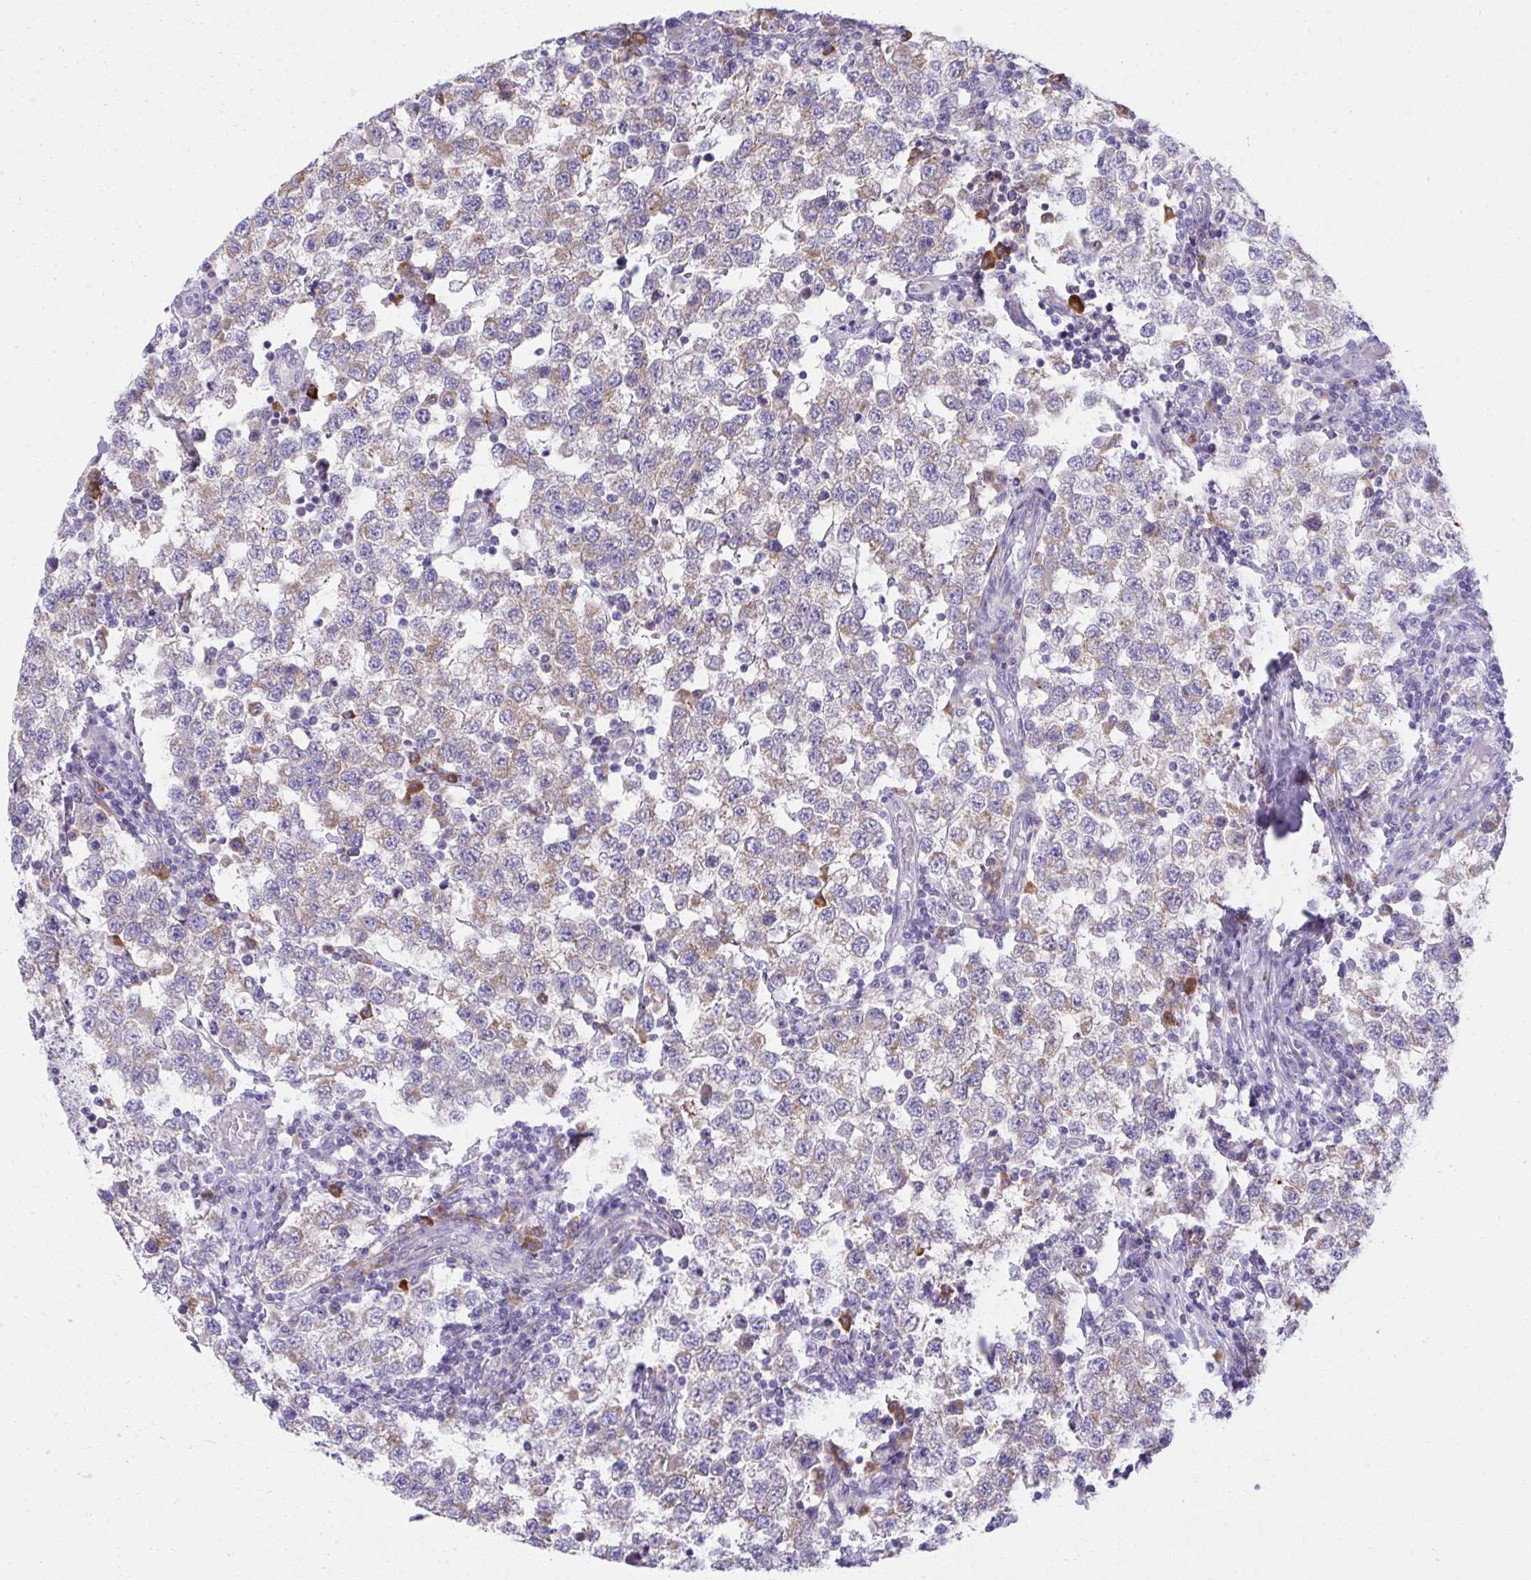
{"staining": {"intensity": "weak", "quantity": ">75%", "location": "cytoplasmic/membranous"}, "tissue": "testis cancer", "cell_type": "Tumor cells", "image_type": "cancer", "snomed": [{"axis": "morphology", "description": "Seminoma, NOS"}, {"axis": "topography", "description": "Testis"}], "caption": "IHC staining of seminoma (testis), which shows low levels of weak cytoplasmic/membranous expression in about >75% of tumor cells indicating weak cytoplasmic/membranous protein staining. The staining was performed using DAB (brown) for protein detection and nuclei were counterstained in hematoxylin (blue).", "gene": "FASLG", "patient": {"sex": "male", "age": 34}}